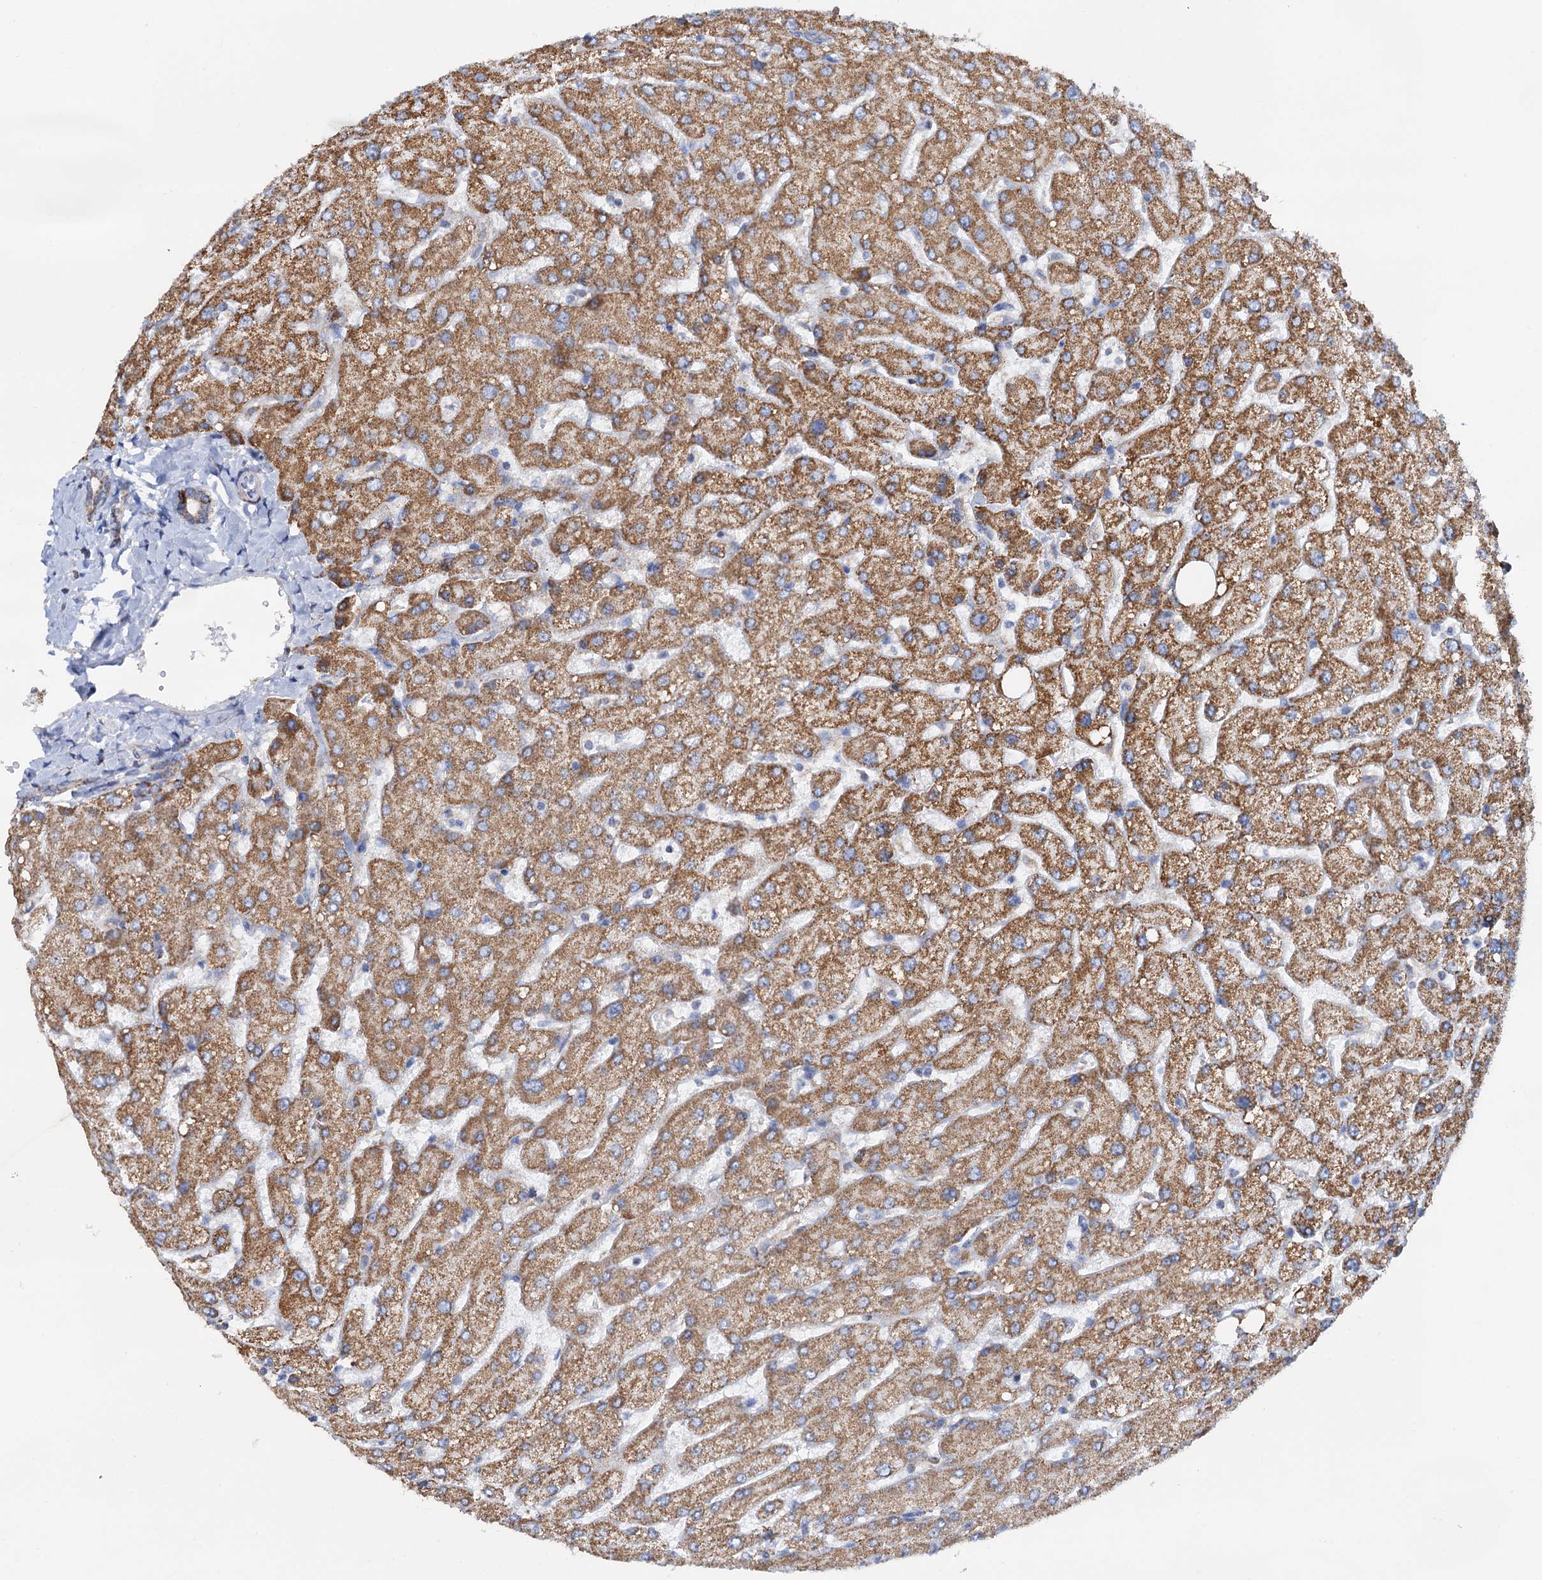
{"staining": {"intensity": "moderate", "quantity": ">75%", "location": "cytoplasmic/membranous"}, "tissue": "liver", "cell_type": "Cholangiocytes", "image_type": "normal", "snomed": [{"axis": "morphology", "description": "Normal tissue, NOS"}, {"axis": "topography", "description": "Liver"}], "caption": "Benign liver exhibits moderate cytoplasmic/membranous positivity in about >75% of cholangiocytes.", "gene": "C2CD3", "patient": {"sex": "male", "age": 55}}